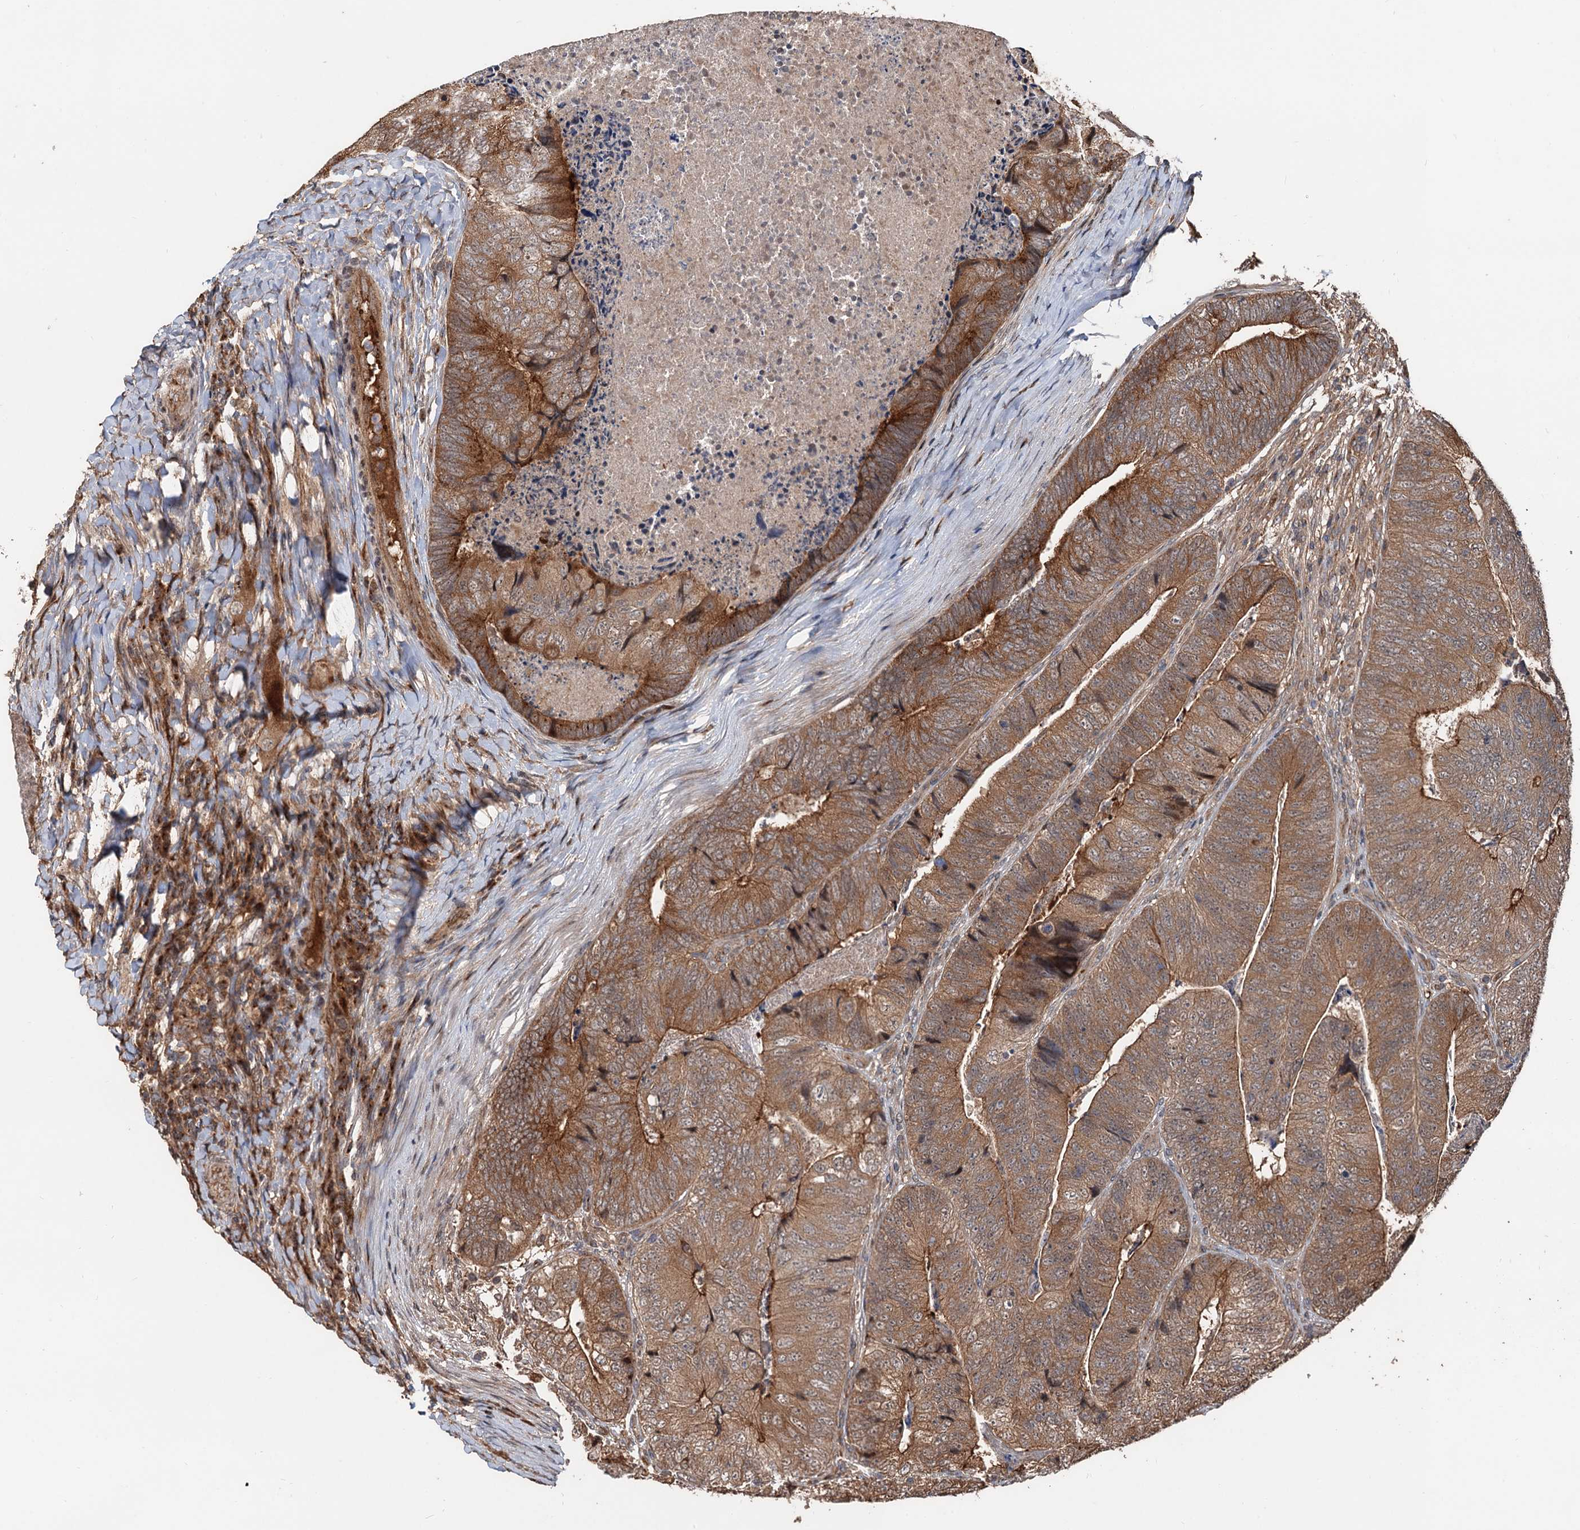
{"staining": {"intensity": "moderate", "quantity": ">75%", "location": "cytoplasmic/membranous"}, "tissue": "colorectal cancer", "cell_type": "Tumor cells", "image_type": "cancer", "snomed": [{"axis": "morphology", "description": "Adenocarcinoma, NOS"}, {"axis": "topography", "description": "Colon"}], "caption": "Immunohistochemistry (IHC) staining of colorectal cancer (adenocarcinoma), which demonstrates medium levels of moderate cytoplasmic/membranous positivity in about >75% of tumor cells indicating moderate cytoplasmic/membranous protein positivity. The staining was performed using DAB (3,3'-diaminobenzidine) (brown) for protein detection and nuclei were counterstained in hematoxylin (blue).", "gene": "DEXI", "patient": {"sex": "female", "age": 67}}